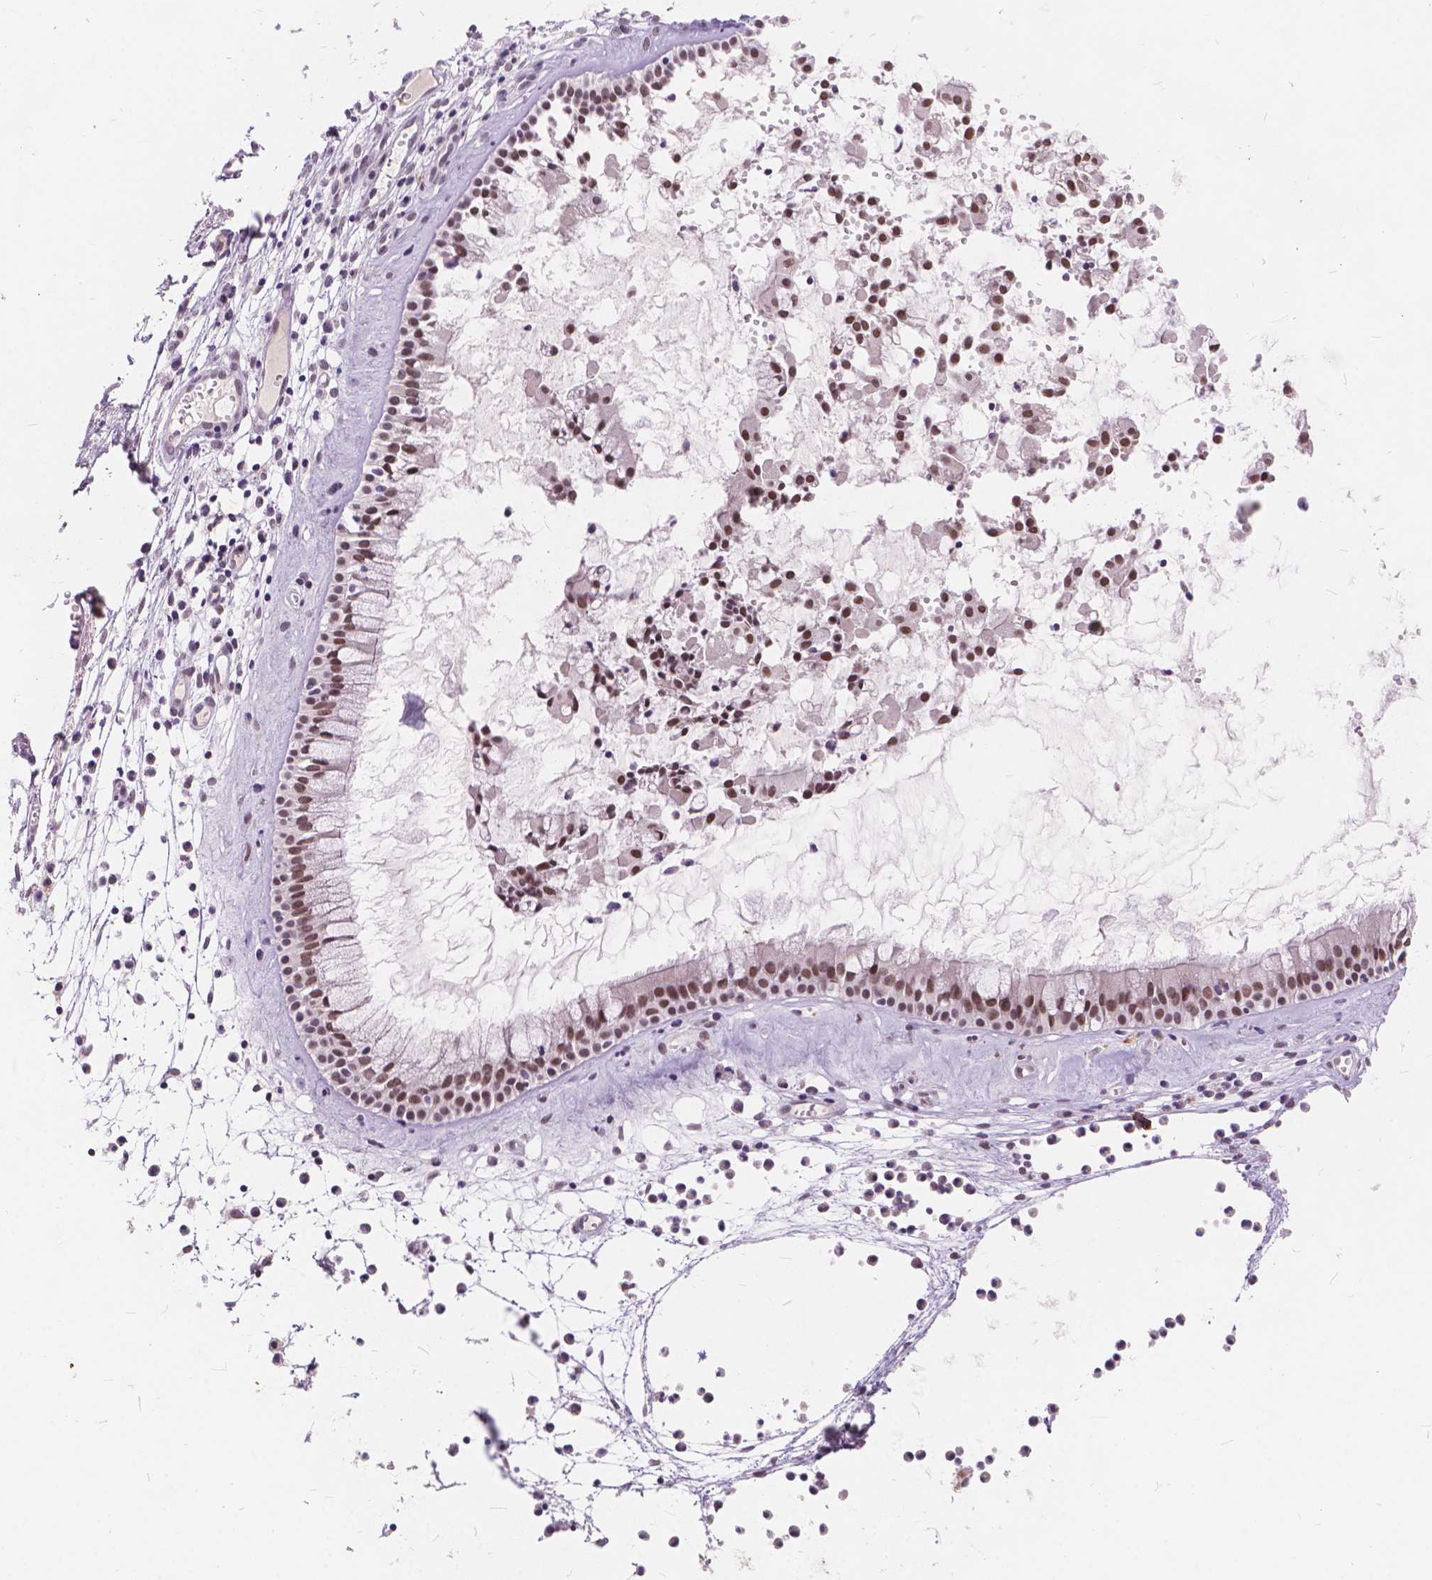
{"staining": {"intensity": "moderate", "quantity": ">75%", "location": "nuclear"}, "tissue": "nasopharynx", "cell_type": "Respiratory epithelial cells", "image_type": "normal", "snomed": [{"axis": "morphology", "description": "Normal tissue, NOS"}, {"axis": "topography", "description": "Nasopharynx"}], "caption": "This photomicrograph shows immunohistochemistry (IHC) staining of unremarkable human nasopharynx, with medium moderate nuclear positivity in about >75% of respiratory epithelial cells.", "gene": "FAM53A", "patient": {"sex": "female", "age": 85}}